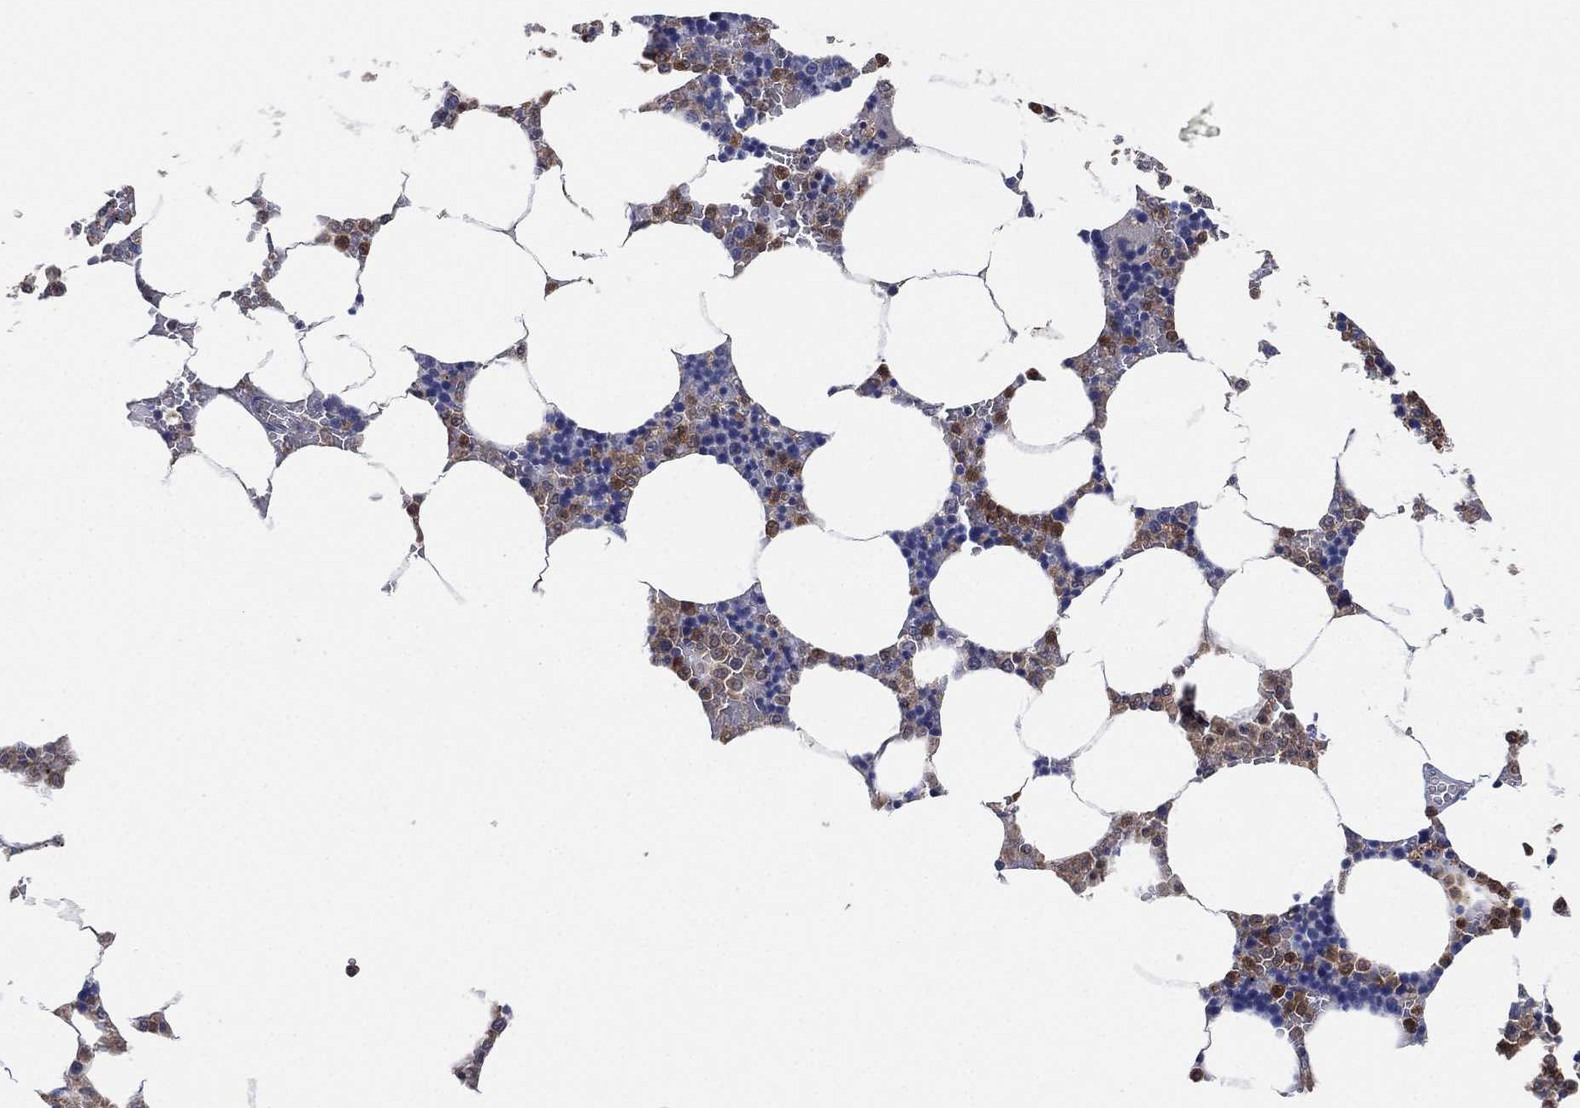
{"staining": {"intensity": "strong", "quantity": "25%-75%", "location": "cytoplasmic/membranous,nuclear"}, "tissue": "bone marrow", "cell_type": "Hematopoietic cells", "image_type": "normal", "snomed": [{"axis": "morphology", "description": "Normal tissue, NOS"}, {"axis": "topography", "description": "Bone marrow"}], "caption": "Human bone marrow stained with a brown dye exhibits strong cytoplasmic/membranous,nuclear positive expression in about 25%-75% of hematopoietic cells.", "gene": "FES", "patient": {"sex": "male", "age": 63}}